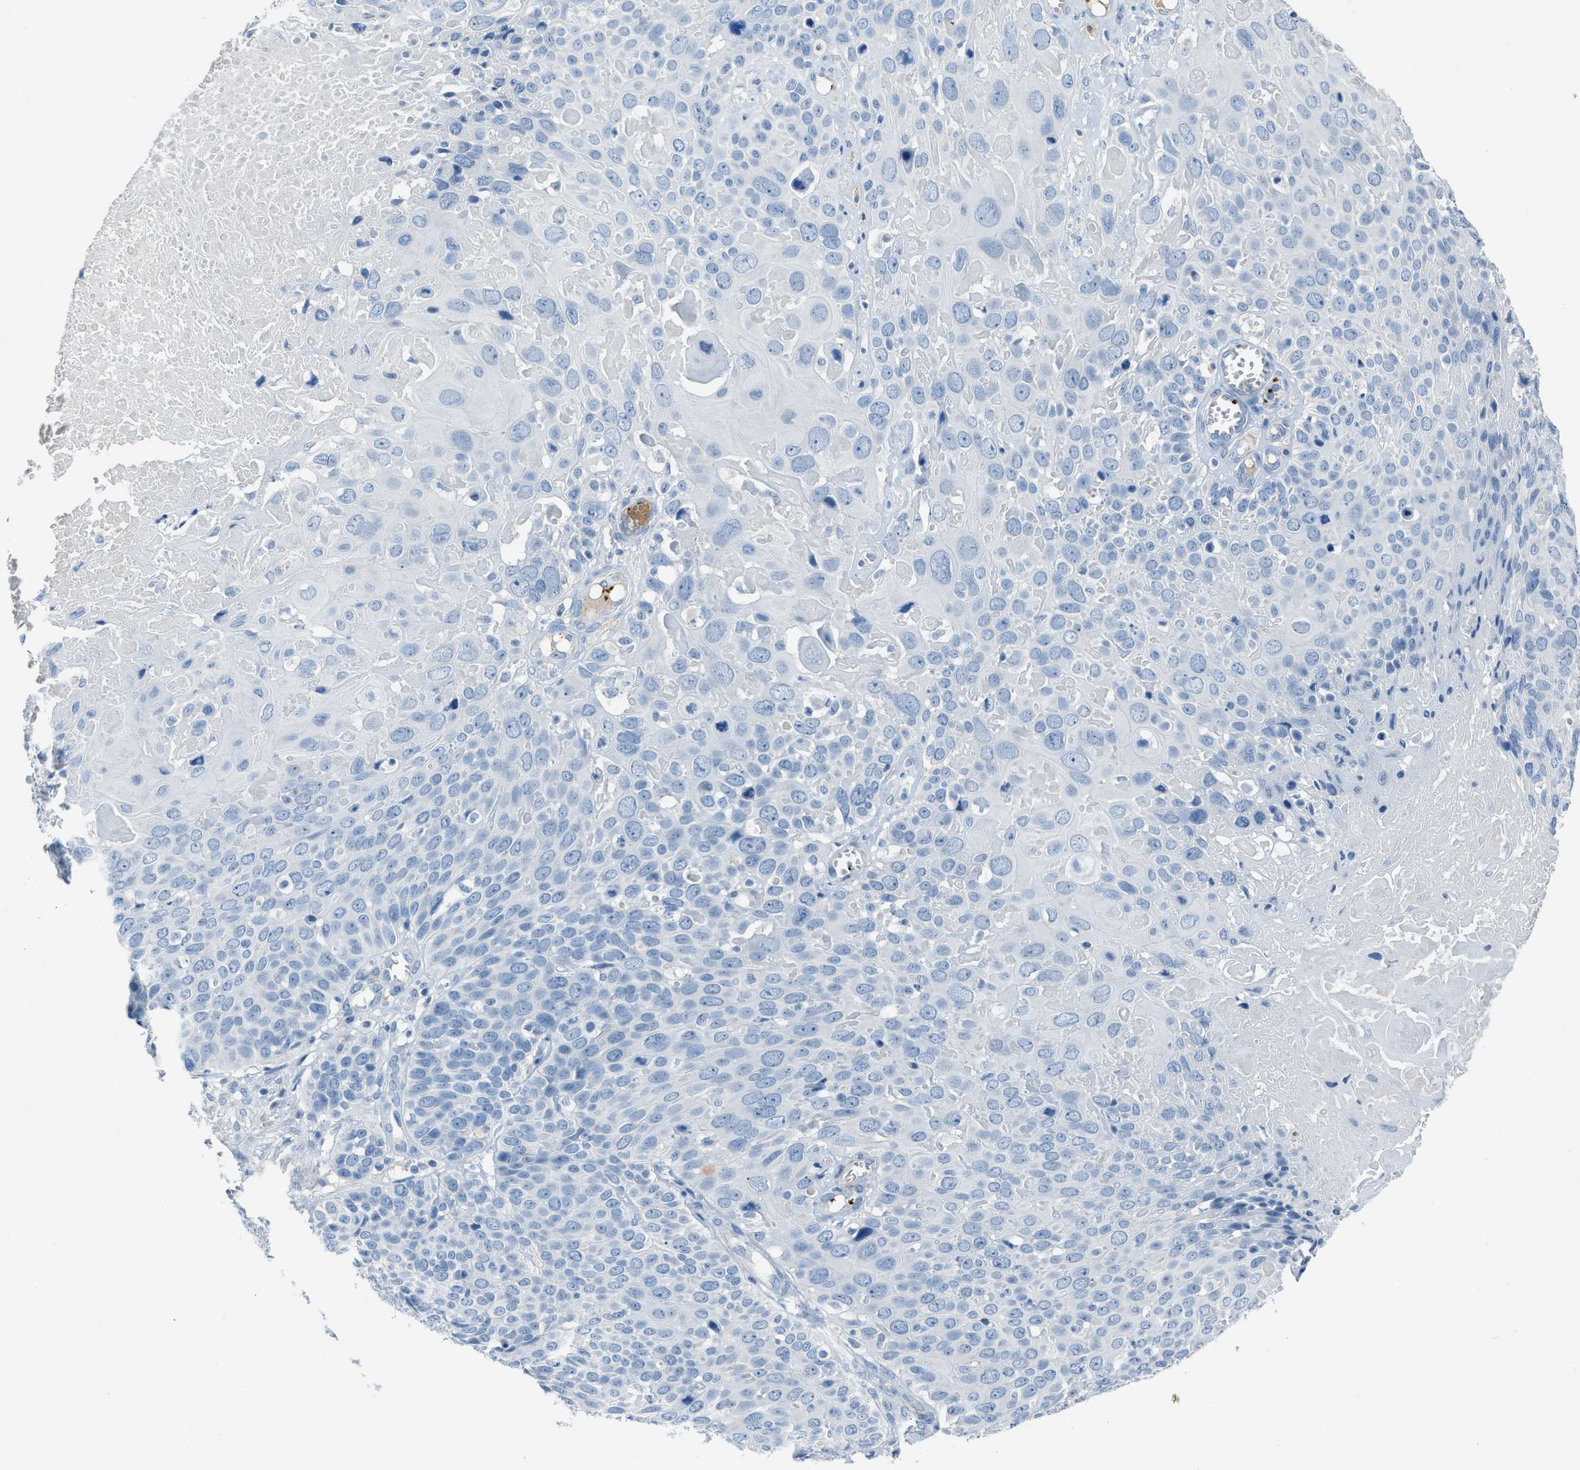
{"staining": {"intensity": "negative", "quantity": "none", "location": "none"}, "tissue": "cervical cancer", "cell_type": "Tumor cells", "image_type": "cancer", "snomed": [{"axis": "morphology", "description": "Squamous cell carcinoma, NOS"}, {"axis": "topography", "description": "Cervix"}], "caption": "Human cervical cancer (squamous cell carcinoma) stained for a protein using immunohistochemistry (IHC) shows no positivity in tumor cells.", "gene": "SLC22A15", "patient": {"sex": "female", "age": 74}}